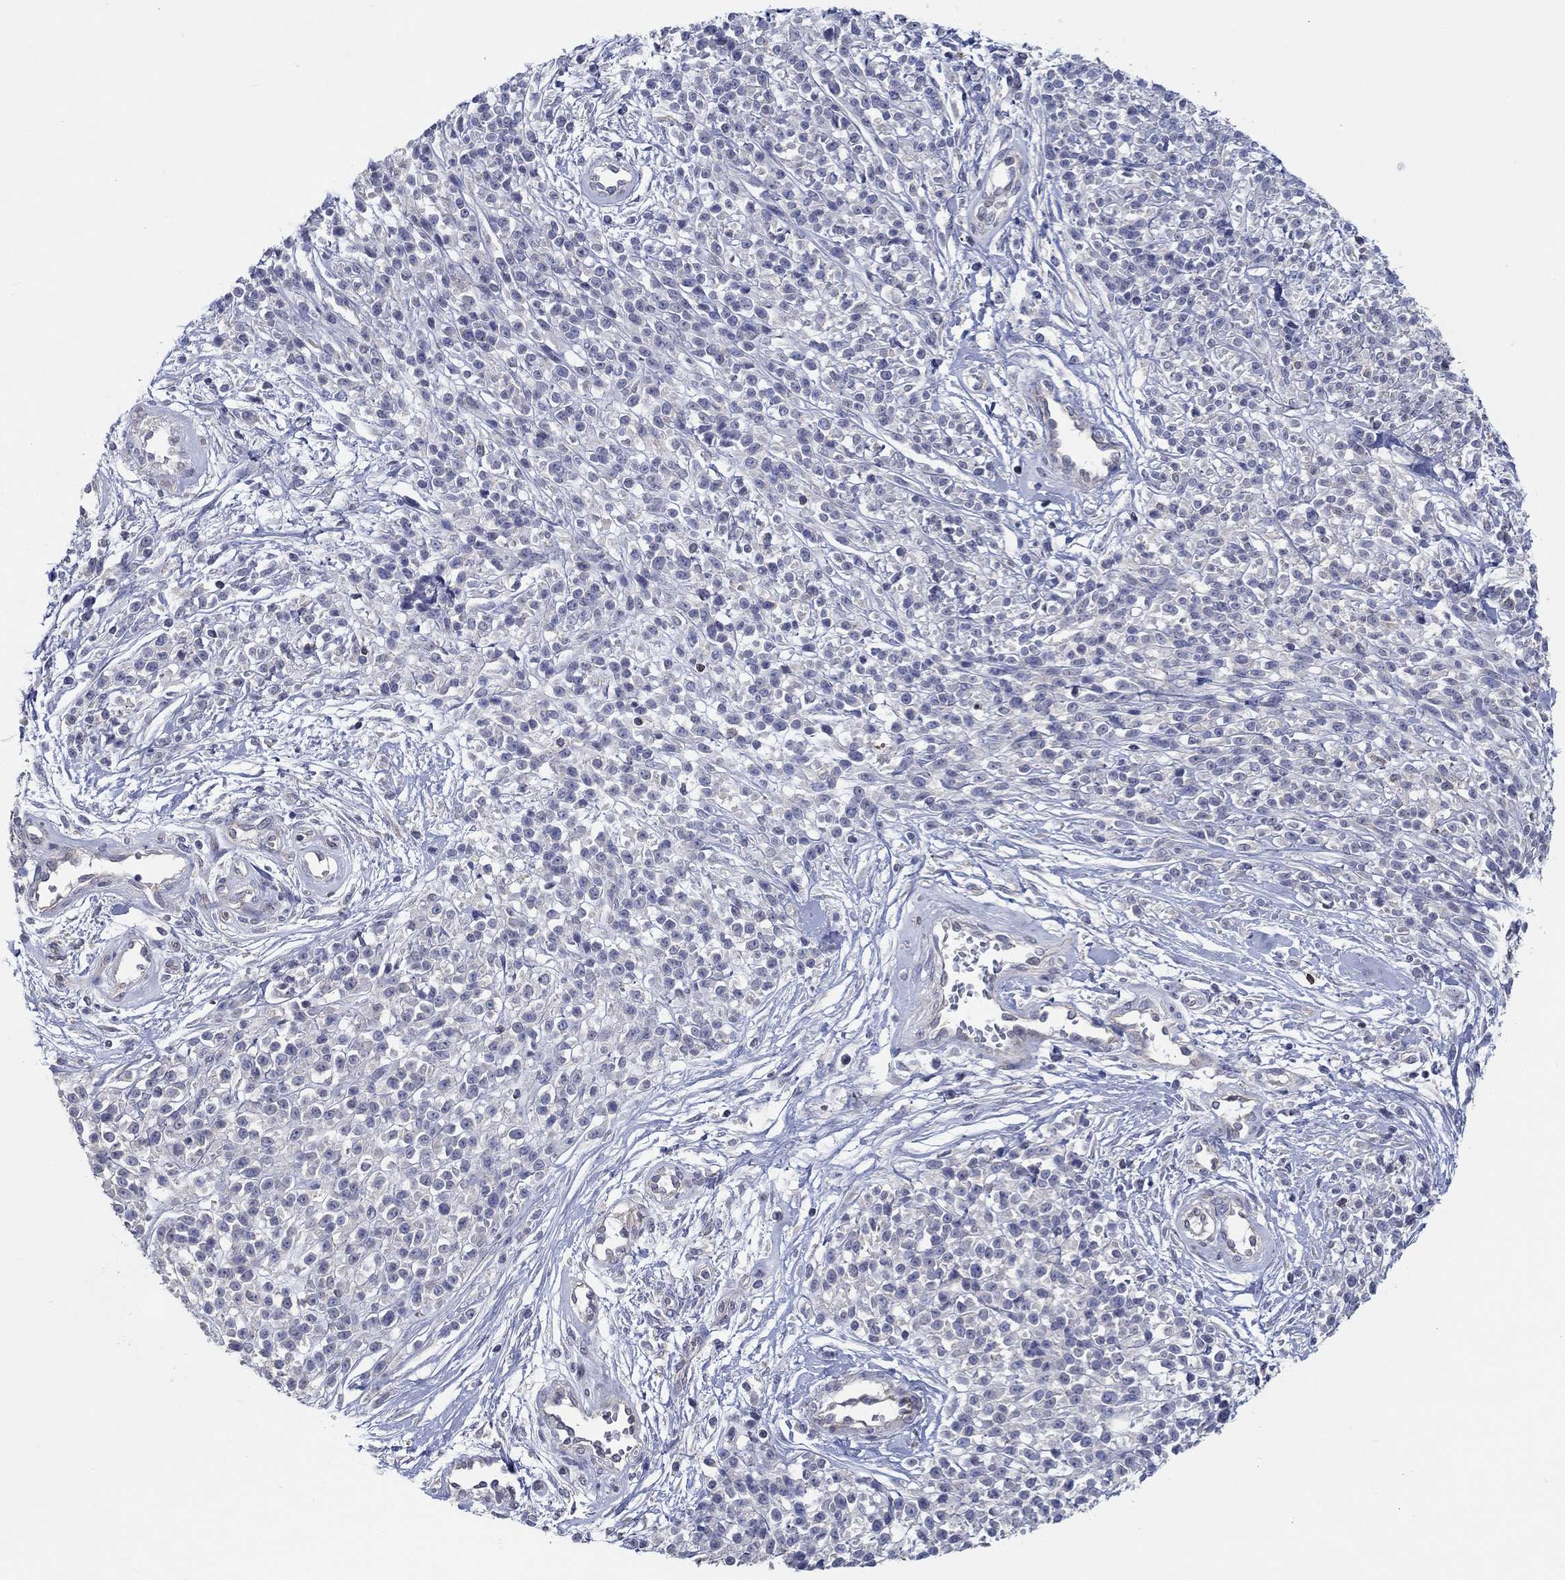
{"staining": {"intensity": "negative", "quantity": "none", "location": "none"}, "tissue": "melanoma", "cell_type": "Tumor cells", "image_type": "cancer", "snomed": [{"axis": "morphology", "description": "Malignant melanoma, NOS"}, {"axis": "topography", "description": "Skin"}, {"axis": "topography", "description": "Skin of trunk"}], "caption": "Malignant melanoma was stained to show a protein in brown. There is no significant positivity in tumor cells.", "gene": "ERMP1", "patient": {"sex": "male", "age": 74}}